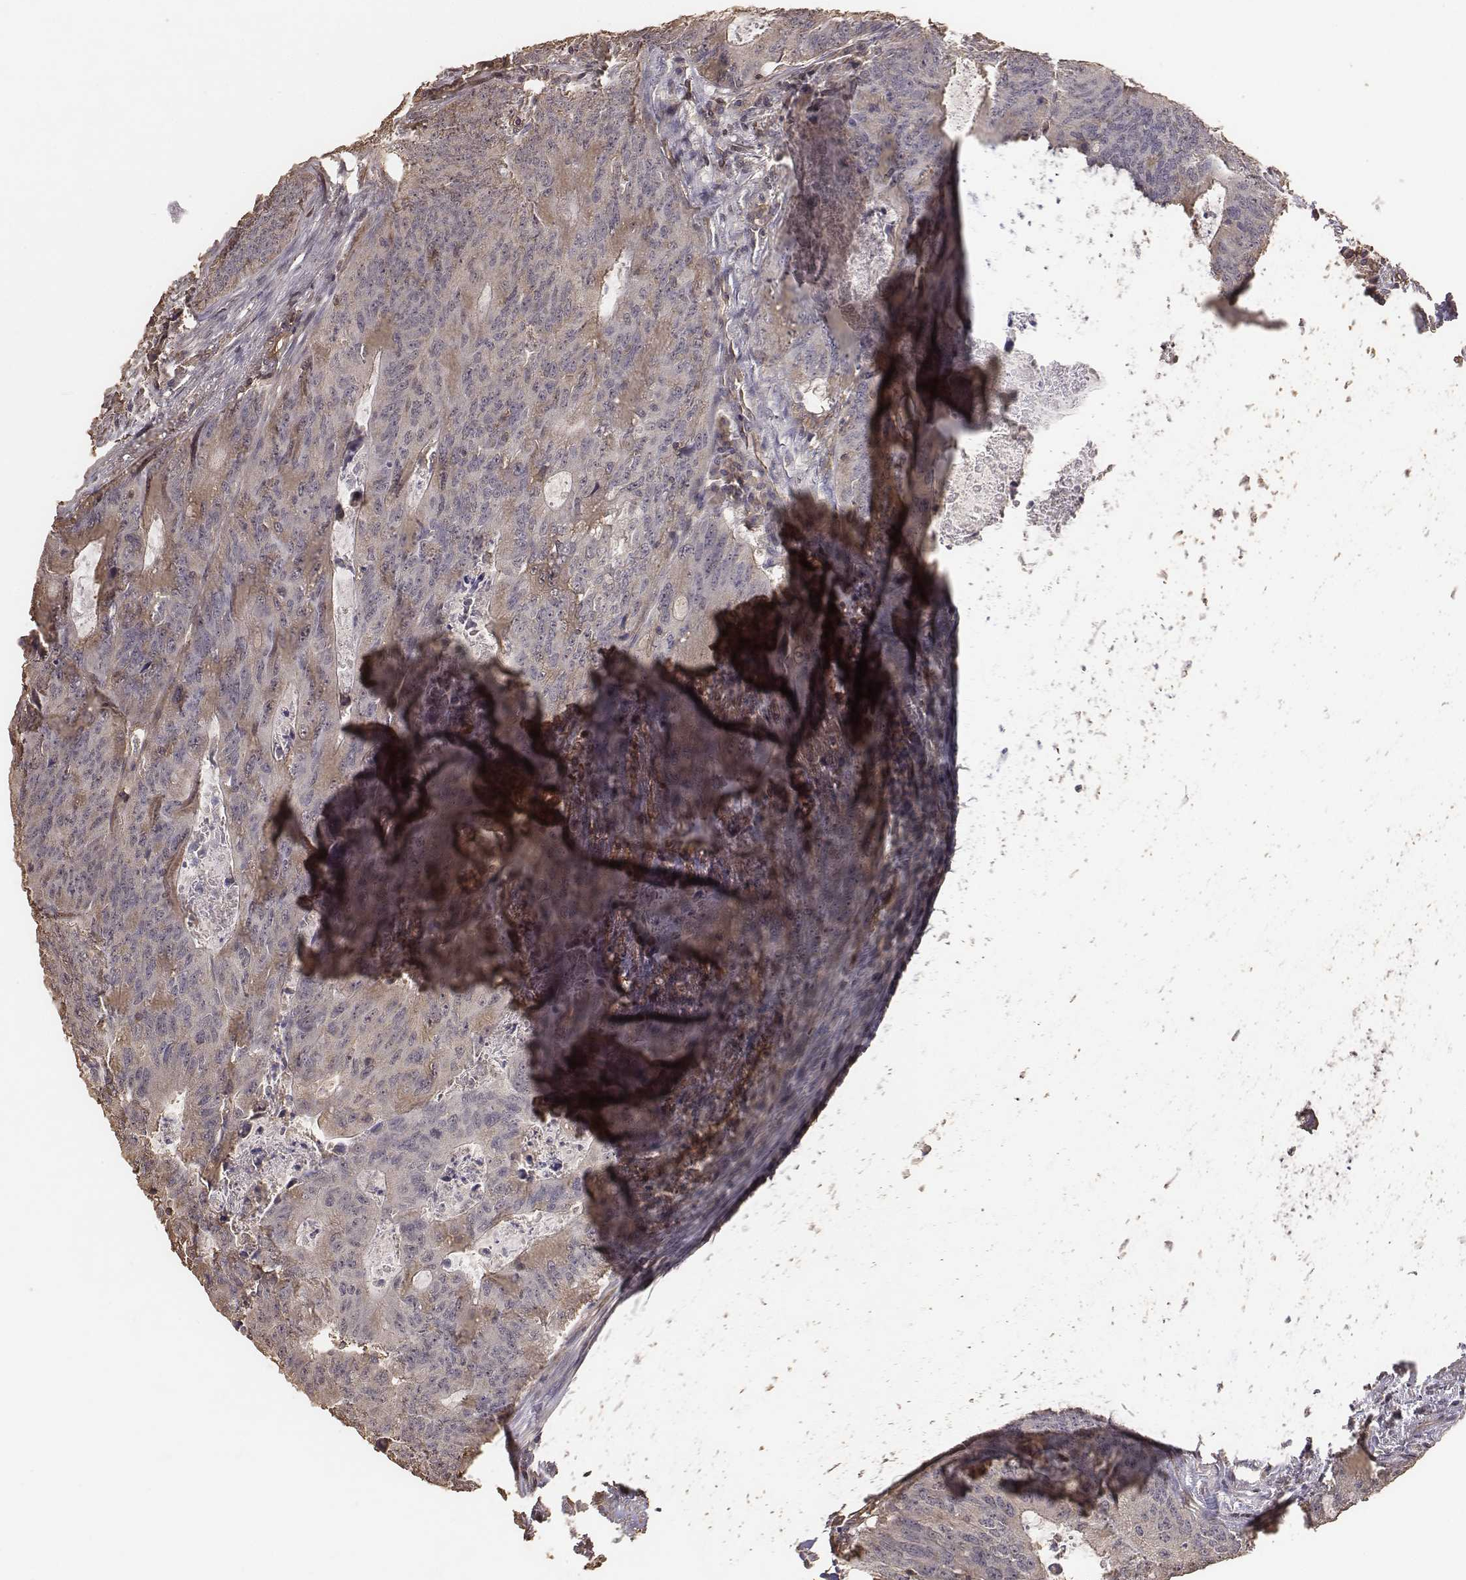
{"staining": {"intensity": "negative", "quantity": "none", "location": "none"}, "tissue": "colorectal cancer", "cell_type": "Tumor cells", "image_type": "cancer", "snomed": [{"axis": "morphology", "description": "Adenocarcinoma, NOS"}, {"axis": "topography", "description": "Colon"}], "caption": "Human colorectal cancer (adenocarcinoma) stained for a protein using immunohistochemistry (IHC) demonstrates no positivity in tumor cells.", "gene": "PTPRG", "patient": {"sex": "male", "age": 67}}